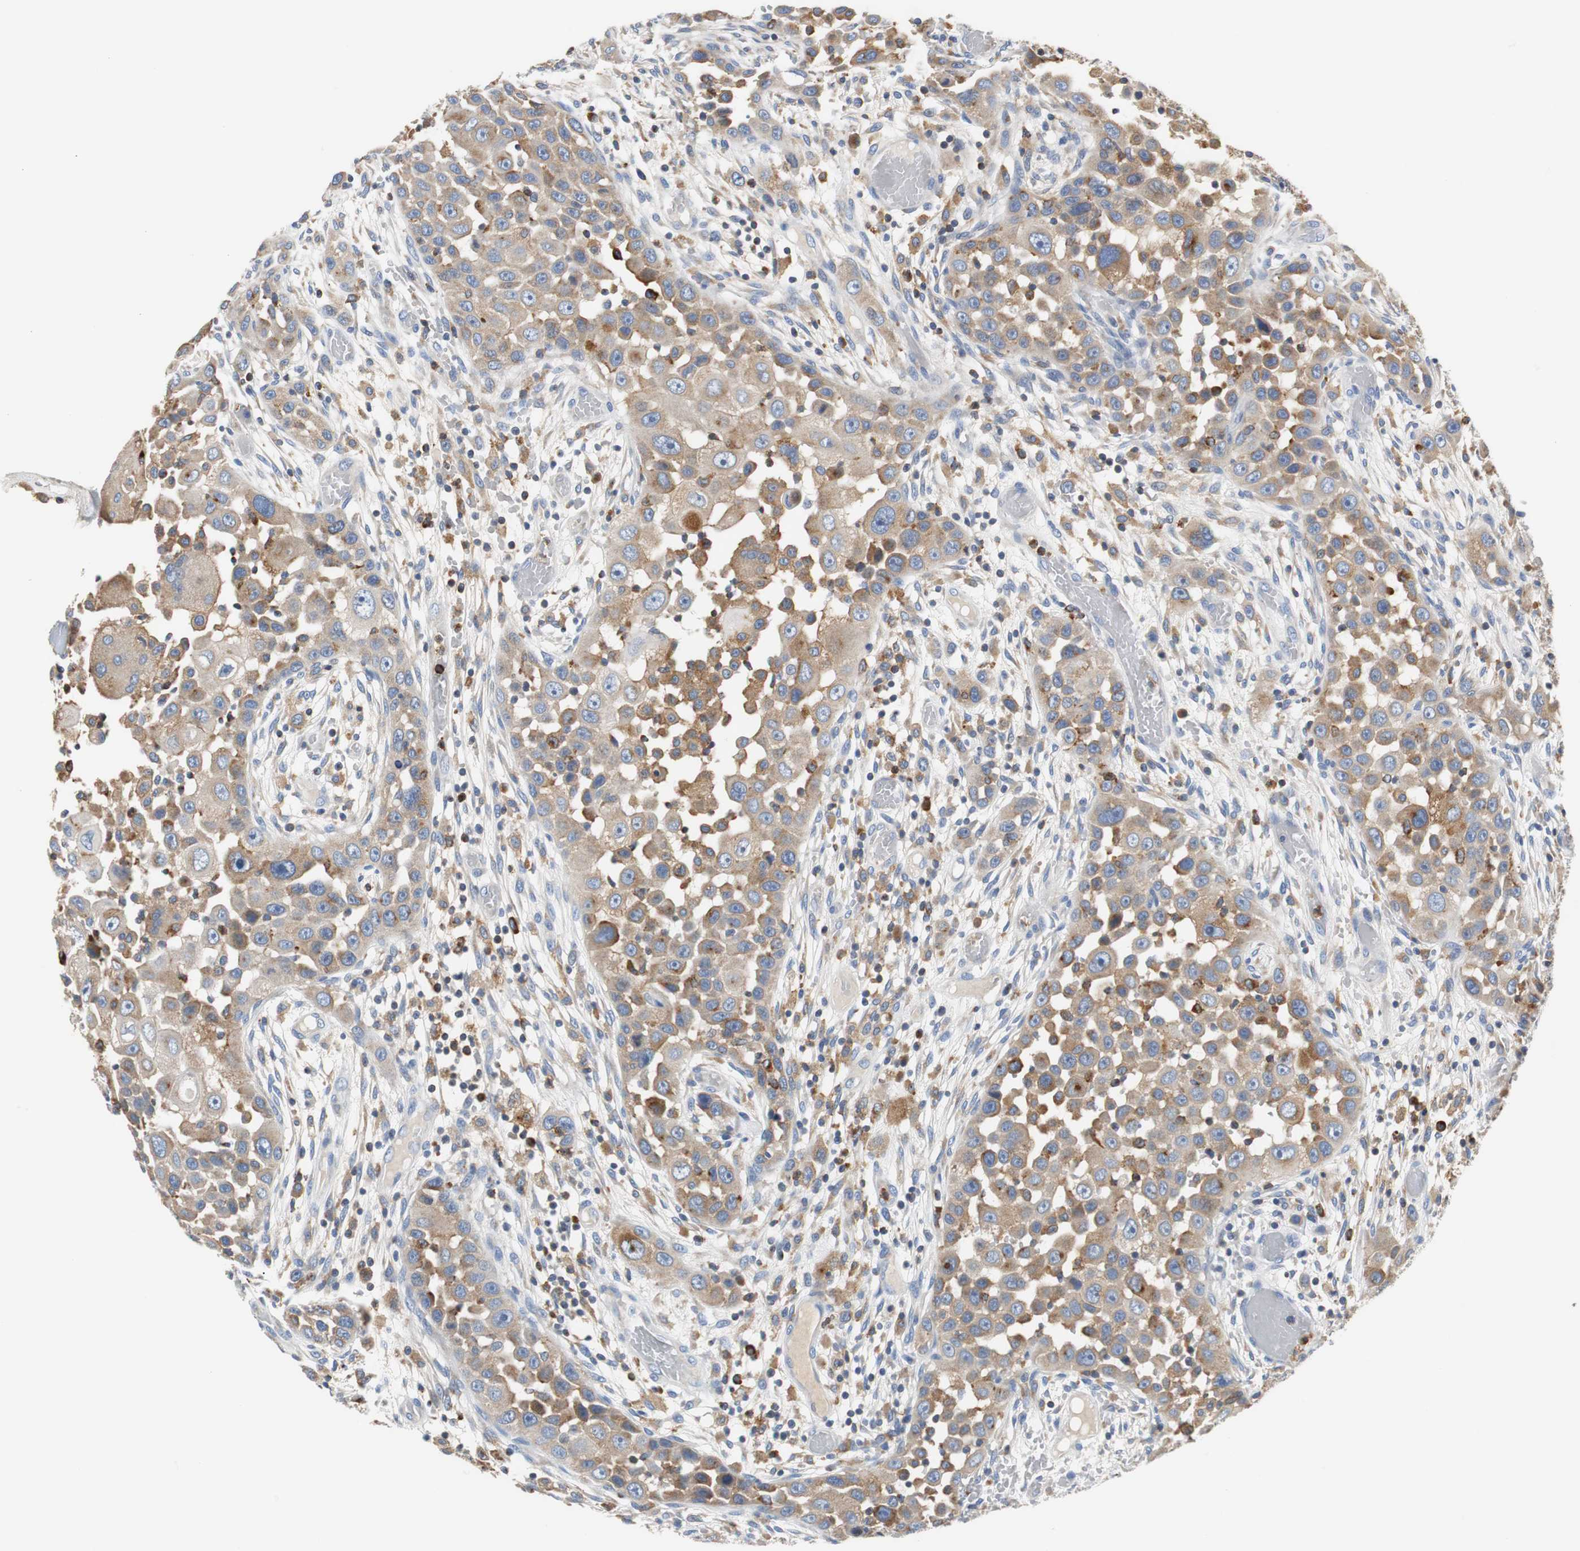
{"staining": {"intensity": "moderate", "quantity": ">75%", "location": "cytoplasmic/membranous"}, "tissue": "head and neck cancer", "cell_type": "Tumor cells", "image_type": "cancer", "snomed": [{"axis": "morphology", "description": "Carcinoma, NOS"}, {"axis": "topography", "description": "Head-Neck"}], "caption": "This micrograph reveals carcinoma (head and neck) stained with immunohistochemistry (IHC) to label a protein in brown. The cytoplasmic/membranous of tumor cells show moderate positivity for the protein. Nuclei are counter-stained blue.", "gene": "VAMP8", "patient": {"sex": "male", "age": 87}}